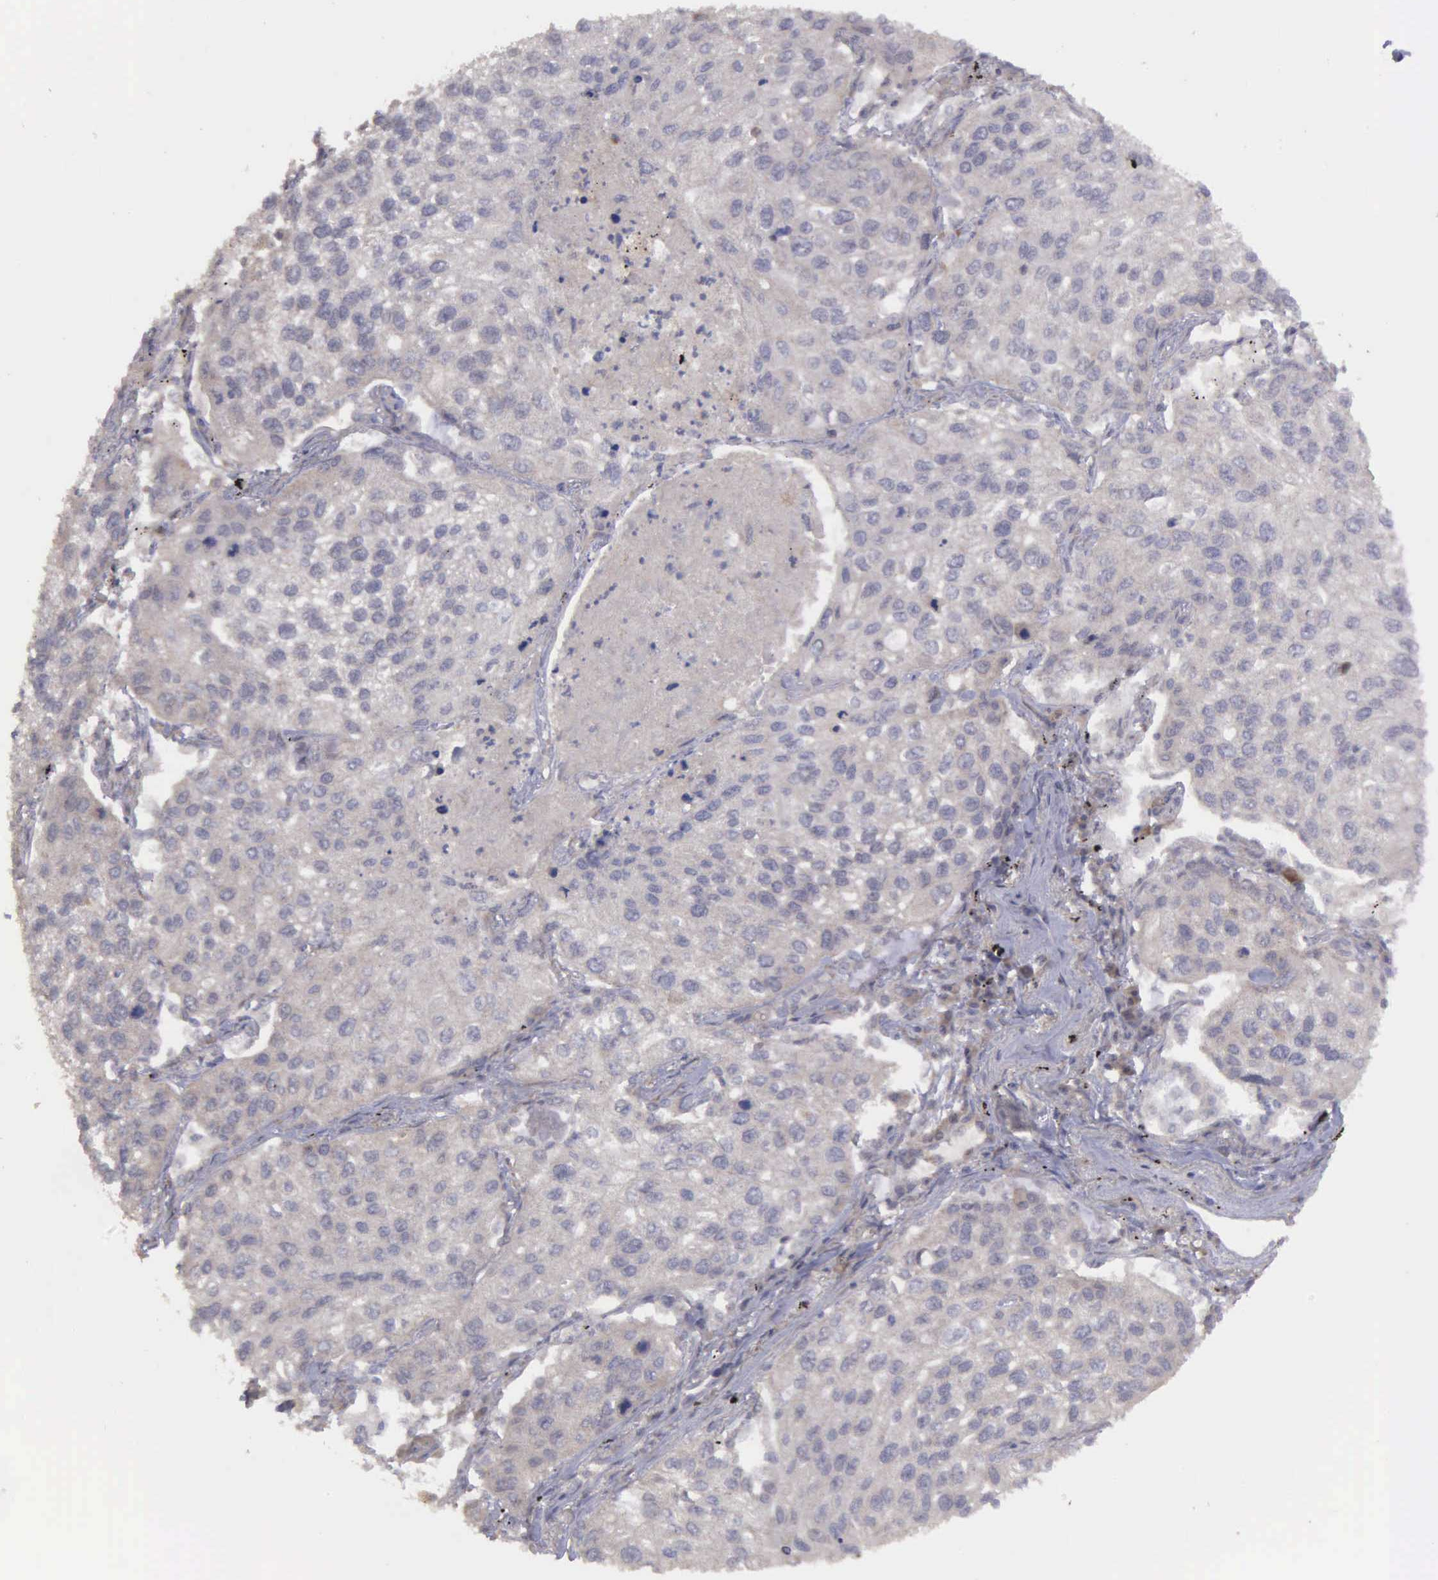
{"staining": {"intensity": "negative", "quantity": "none", "location": "none"}, "tissue": "lung cancer", "cell_type": "Tumor cells", "image_type": "cancer", "snomed": [{"axis": "morphology", "description": "Squamous cell carcinoma, NOS"}, {"axis": "topography", "description": "Lung"}], "caption": "The immunohistochemistry (IHC) histopathology image has no significant staining in tumor cells of lung cancer tissue.", "gene": "RTL10", "patient": {"sex": "male", "age": 75}}